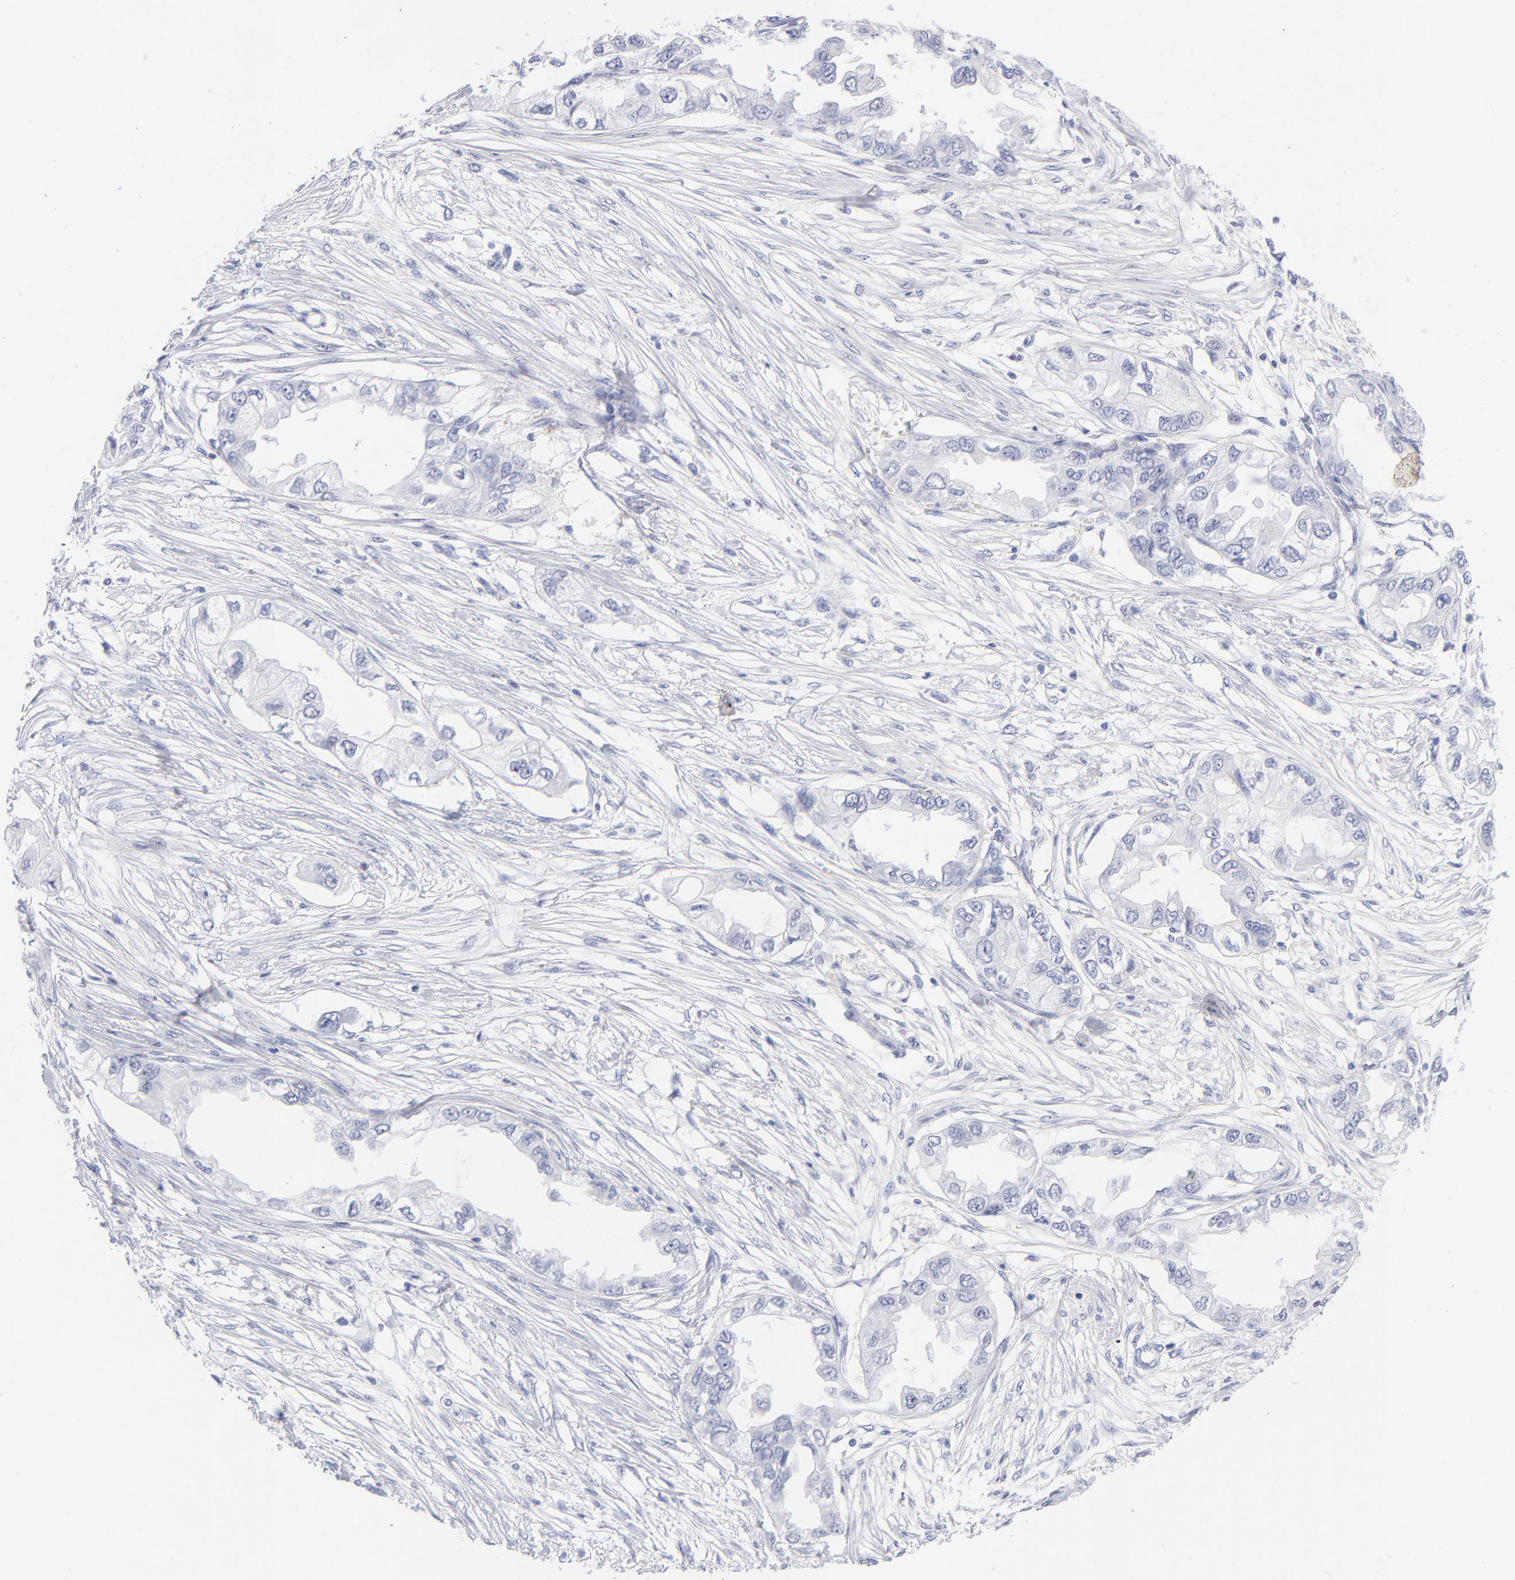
{"staining": {"intensity": "negative", "quantity": "none", "location": "none"}, "tissue": "endometrial cancer", "cell_type": "Tumor cells", "image_type": "cancer", "snomed": [{"axis": "morphology", "description": "Adenocarcinoma, NOS"}, {"axis": "topography", "description": "Endometrium"}], "caption": "DAB immunohistochemical staining of endometrial cancer (adenocarcinoma) displays no significant expression in tumor cells.", "gene": "ARG1", "patient": {"sex": "female", "age": 67}}